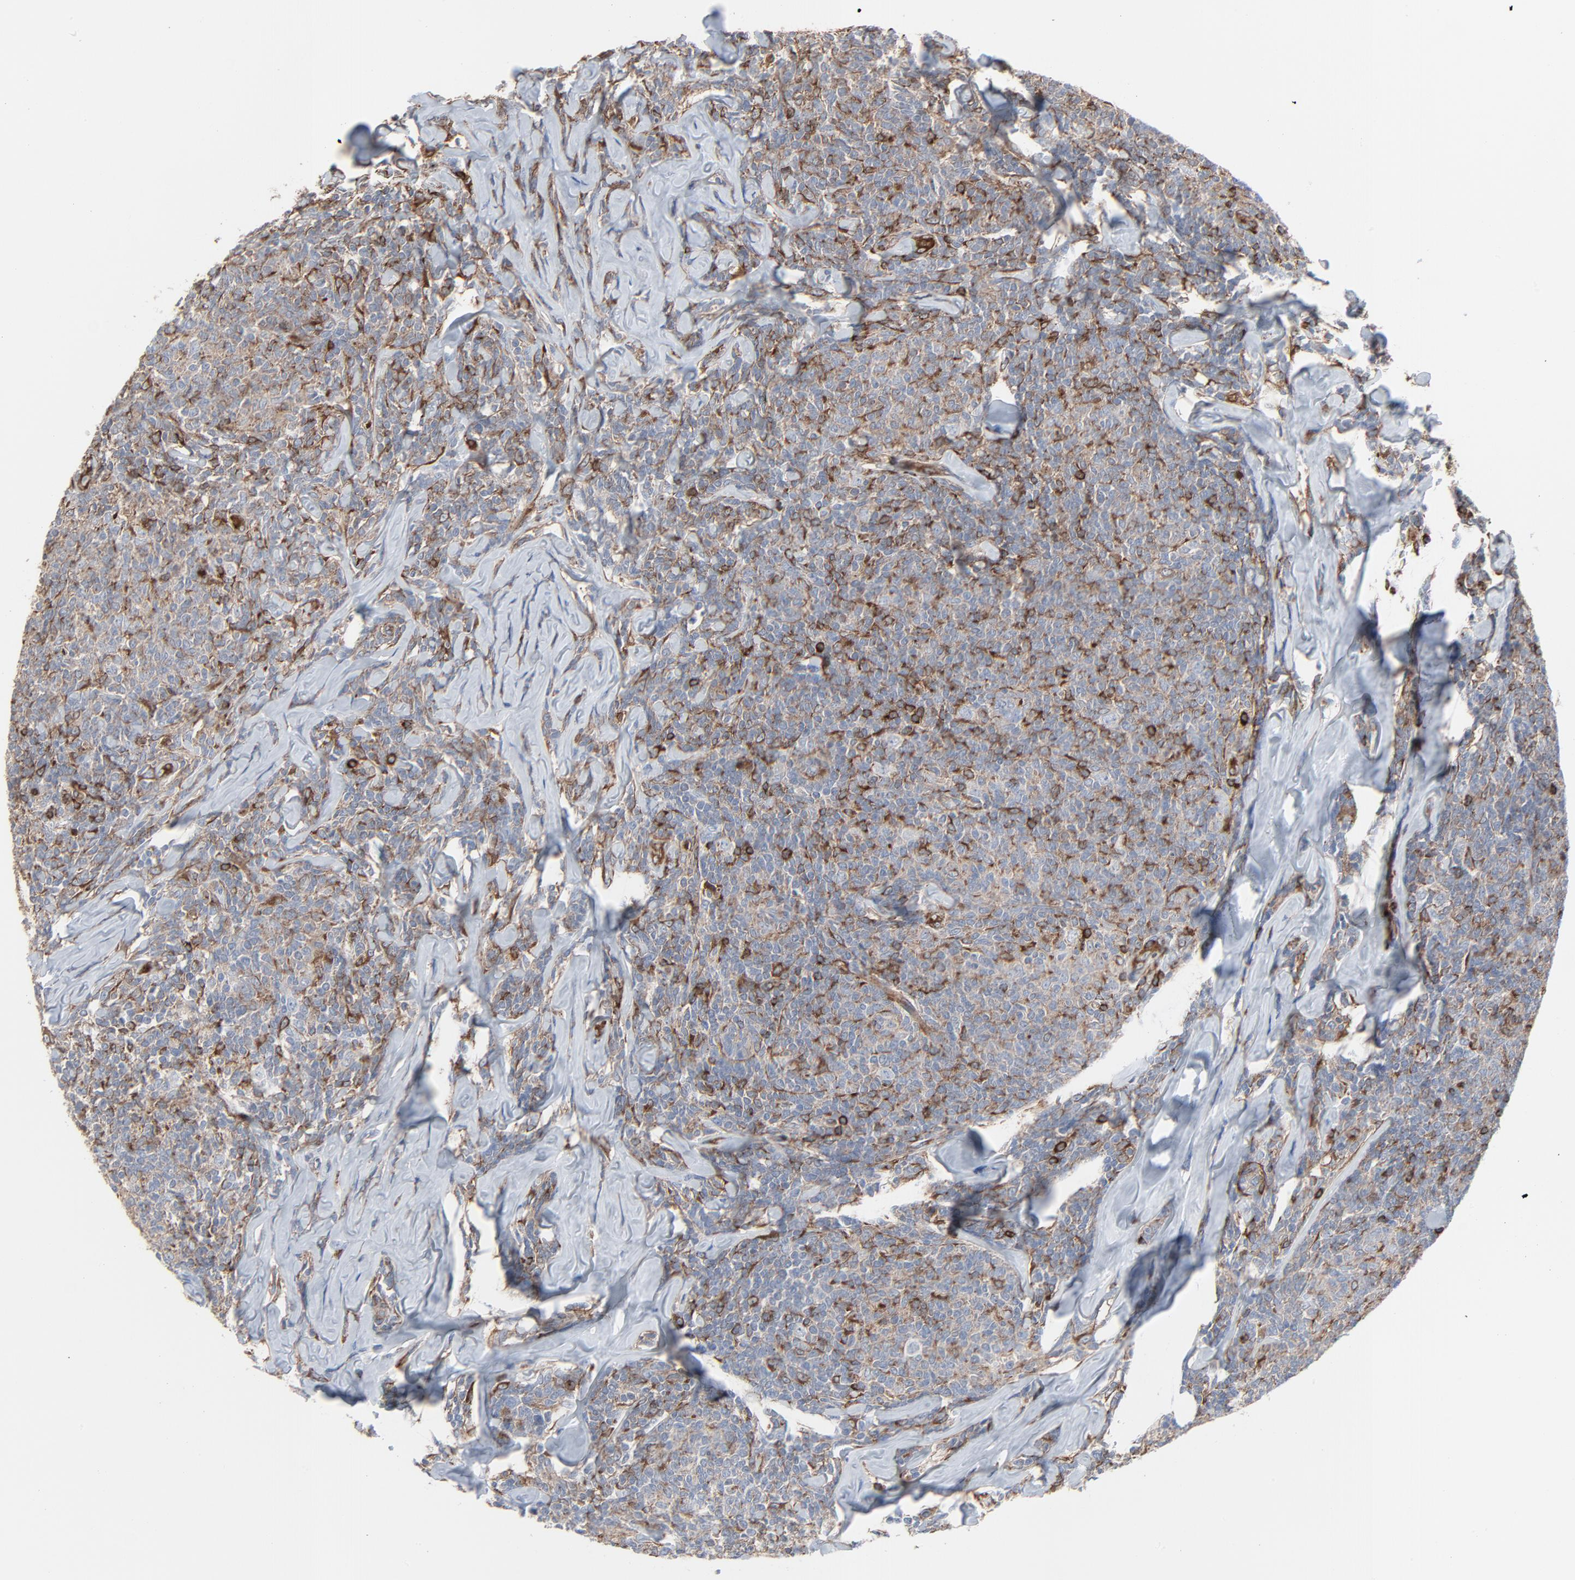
{"staining": {"intensity": "strong", "quantity": "25%-75%", "location": "nuclear"}, "tissue": "lymphoma", "cell_type": "Tumor cells", "image_type": "cancer", "snomed": [{"axis": "morphology", "description": "Malignant lymphoma, non-Hodgkin's type, Low grade"}, {"axis": "topography", "description": "Lymph node"}], "caption": "This photomicrograph exhibits immunohistochemistry staining of human low-grade malignant lymphoma, non-Hodgkin's type, with high strong nuclear staining in approximately 25%-75% of tumor cells.", "gene": "OPTN", "patient": {"sex": "female", "age": 56}}